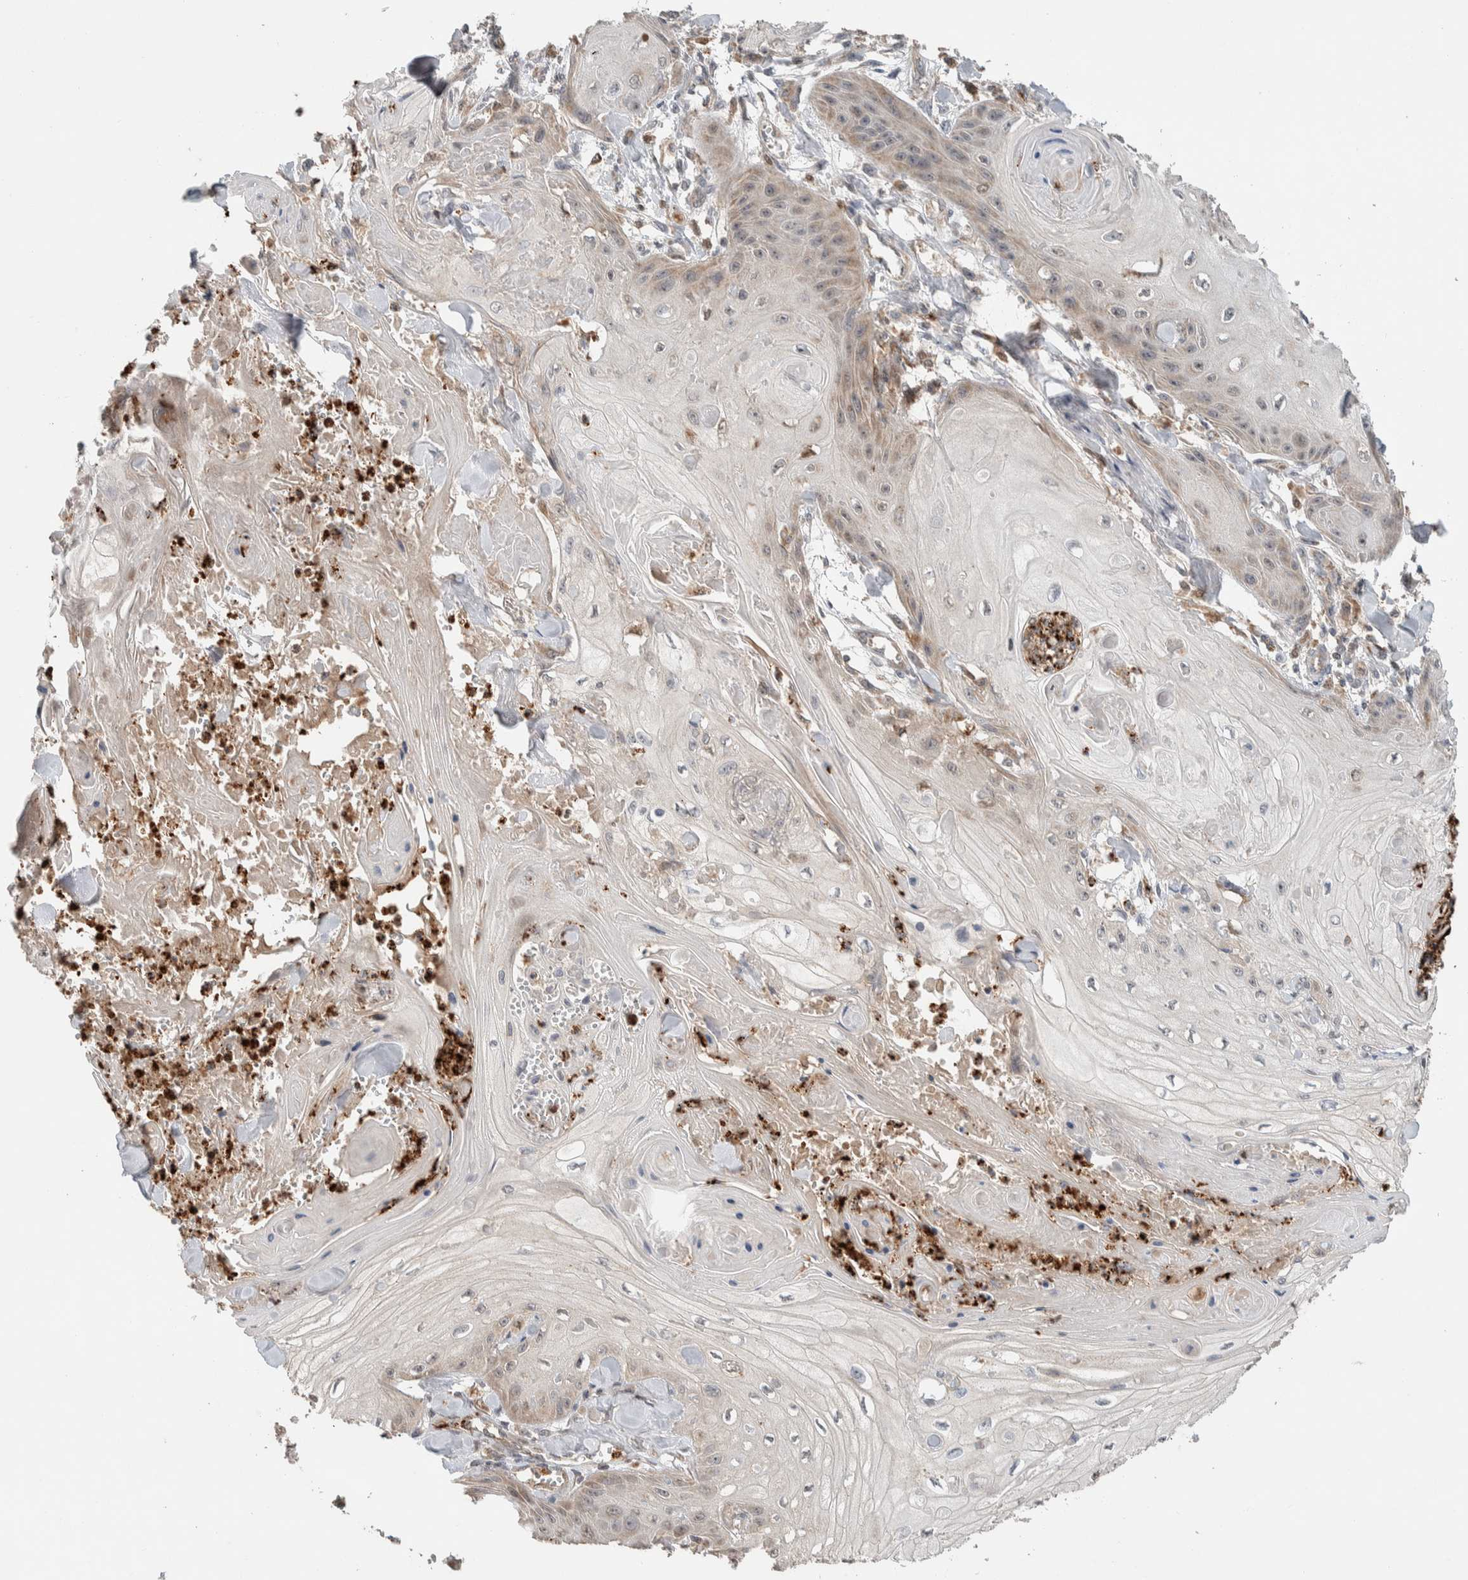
{"staining": {"intensity": "weak", "quantity": "<25%", "location": "cytoplasmic/membranous"}, "tissue": "skin cancer", "cell_type": "Tumor cells", "image_type": "cancer", "snomed": [{"axis": "morphology", "description": "Squamous cell carcinoma, NOS"}, {"axis": "topography", "description": "Skin"}], "caption": "Immunohistochemical staining of human skin squamous cell carcinoma displays no significant expression in tumor cells.", "gene": "VPS53", "patient": {"sex": "male", "age": 74}}